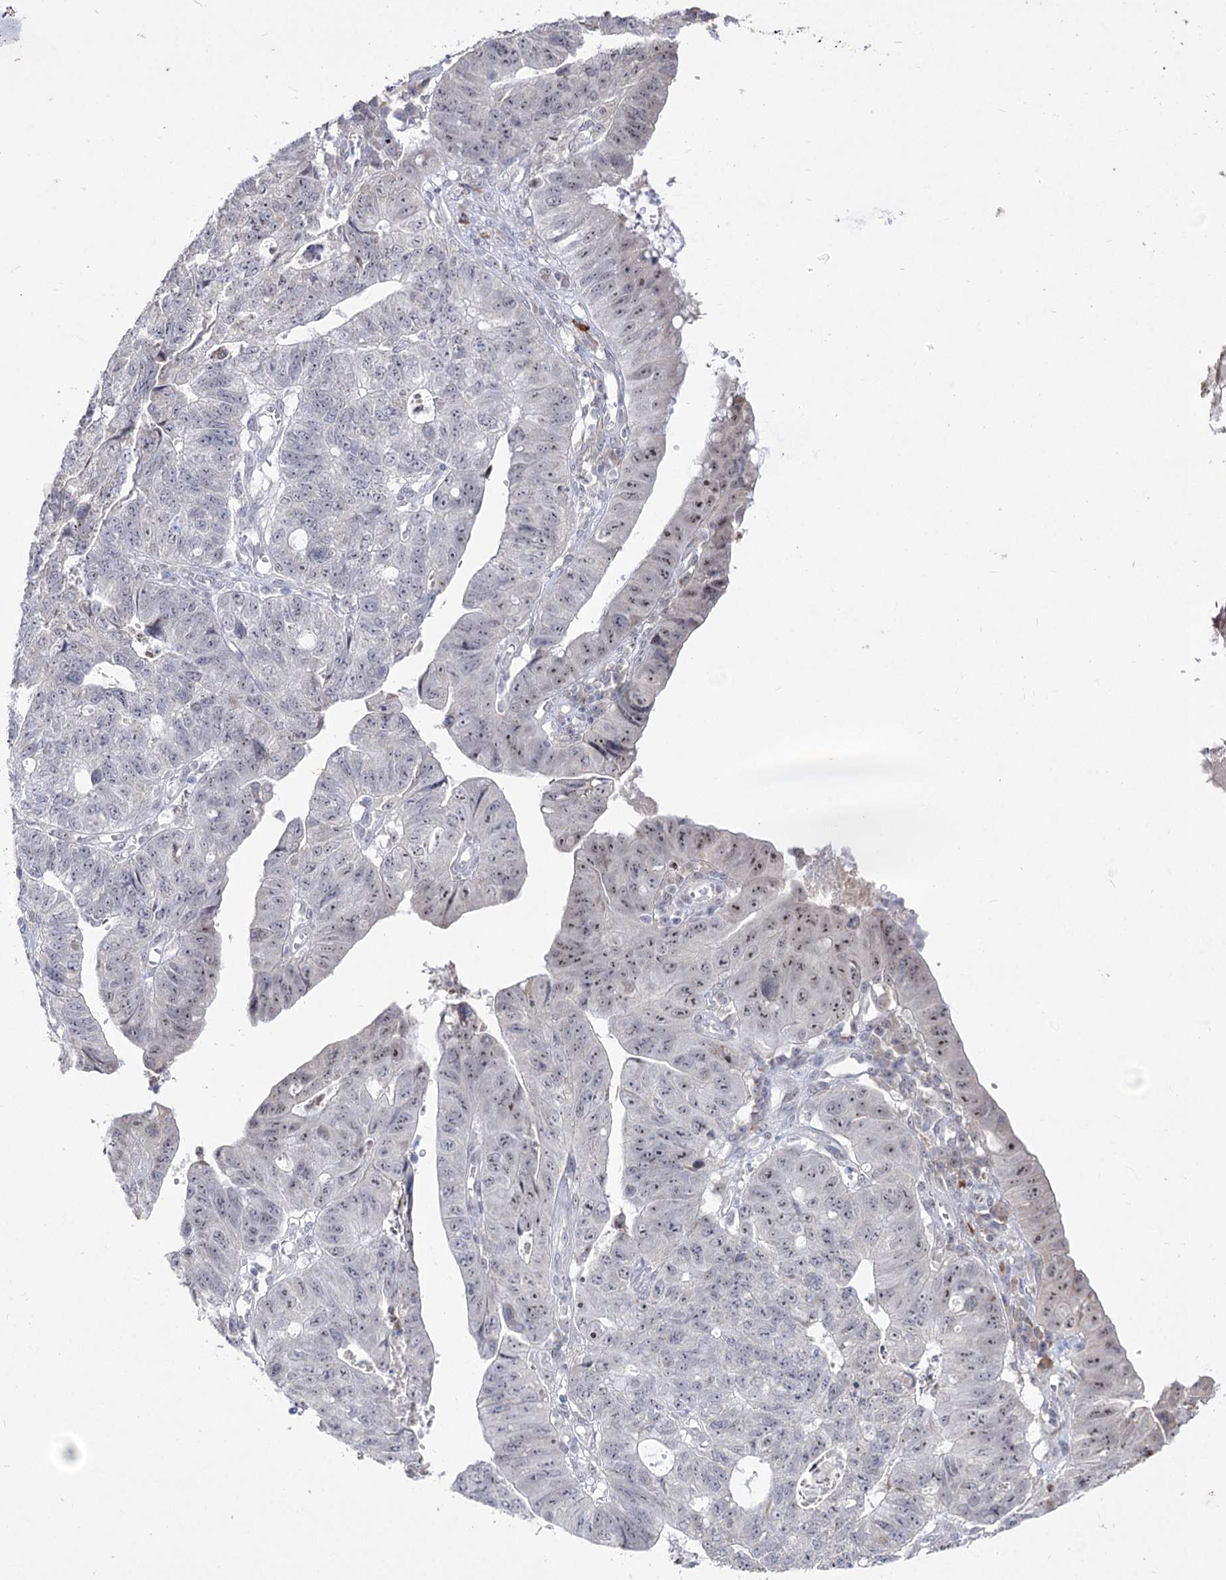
{"staining": {"intensity": "weak", "quantity": "<25%", "location": "nuclear"}, "tissue": "stomach cancer", "cell_type": "Tumor cells", "image_type": "cancer", "snomed": [{"axis": "morphology", "description": "Adenocarcinoma, NOS"}, {"axis": "topography", "description": "Stomach"}], "caption": "The photomicrograph displays no staining of tumor cells in adenocarcinoma (stomach).", "gene": "DDX50", "patient": {"sex": "male", "age": 59}}